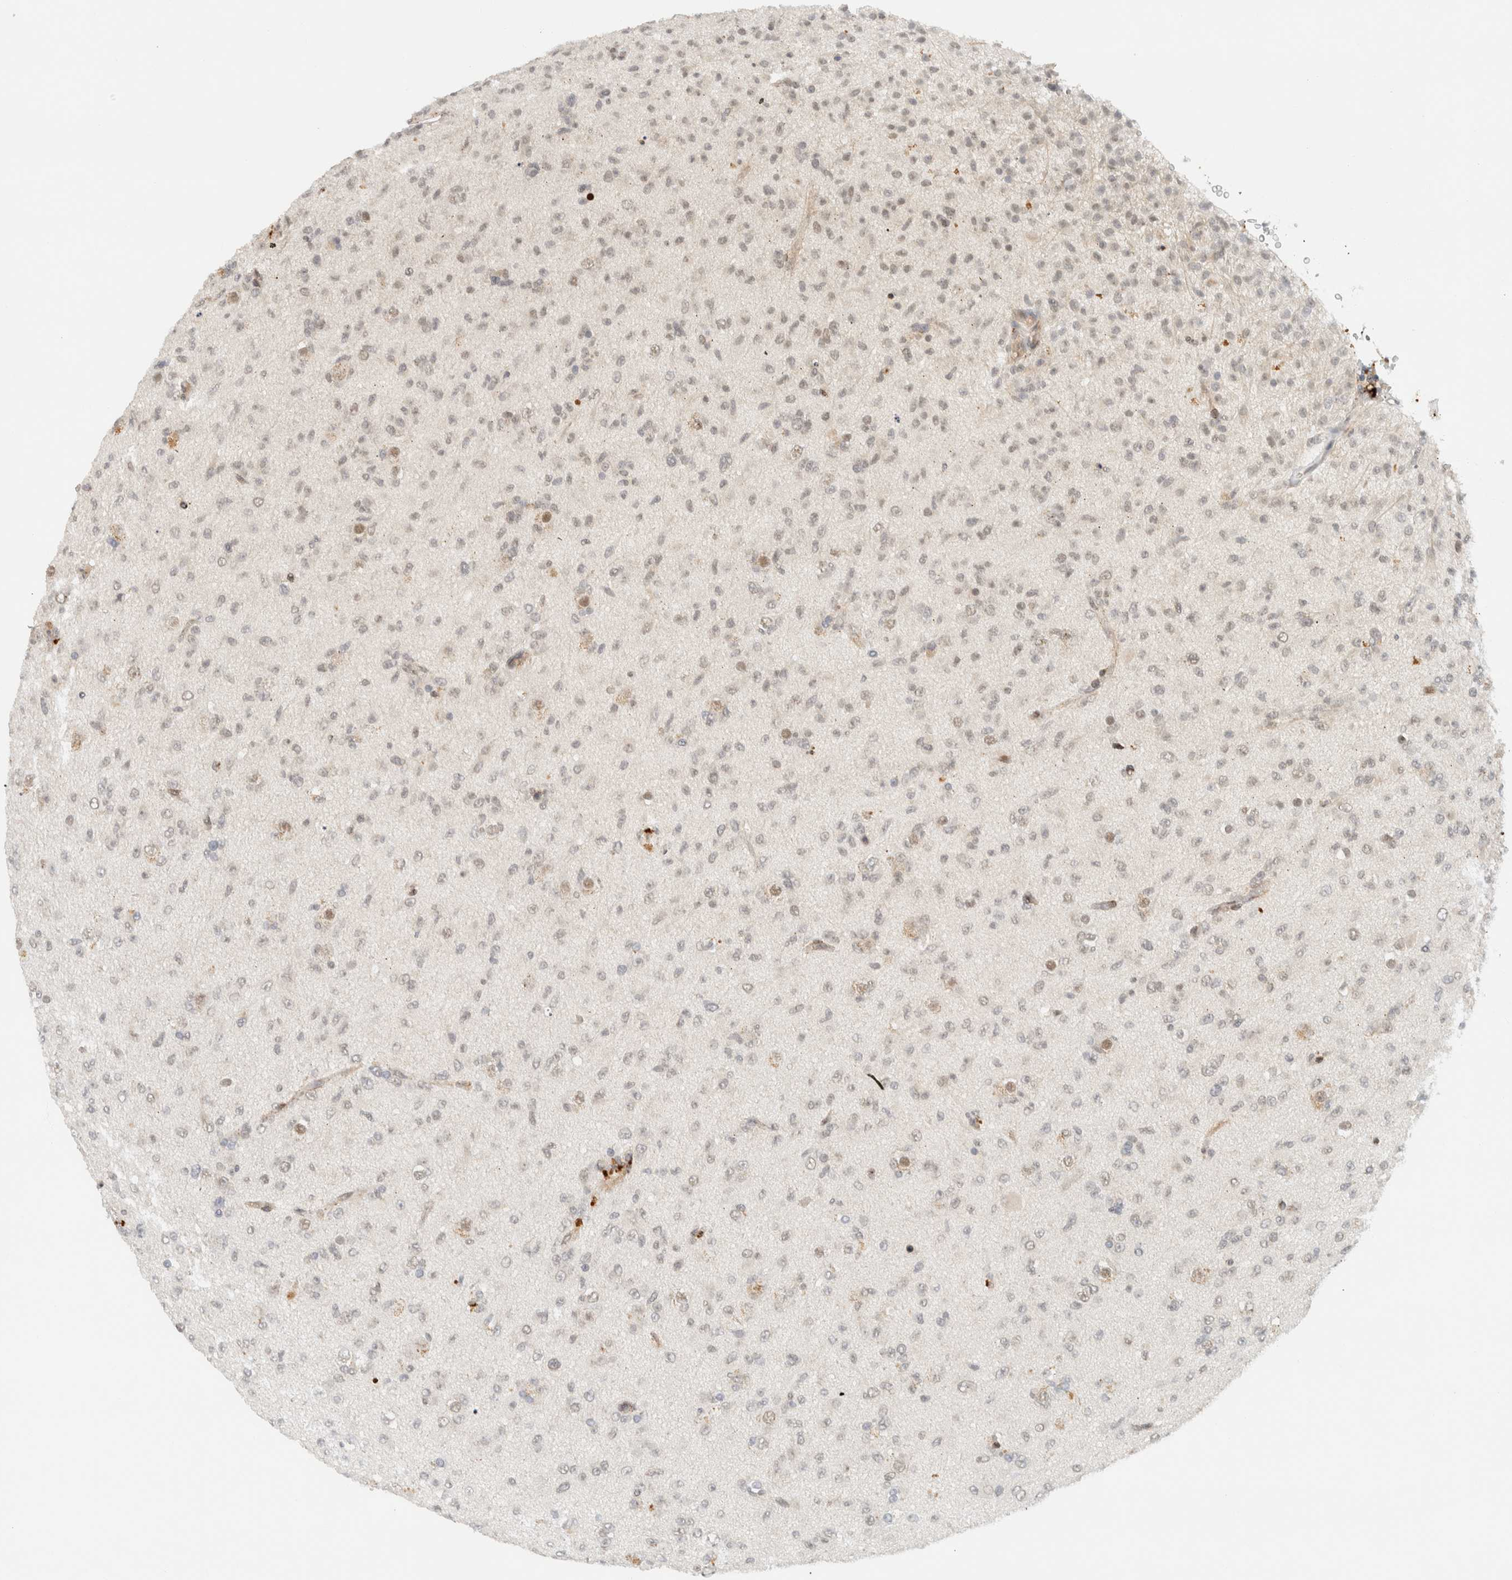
{"staining": {"intensity": "negative", "quantity": "none", "location": "none"}, "tissue": "glioma", "cell_type": "Tumor cells", "image_type": "cancer", "snomed": [{"axis": "morphology", "description": "Glioma, malignant, Low grade"}, {"axis": "topography", "description": "Brain"}], "caption": "DAB immunohistochemical staining of human malignant glioma (low-grade) demonstrates no significant staining in tumor cells.", "gene": "ITPRID1", "patient": {"sex": "male", "age": 65}}